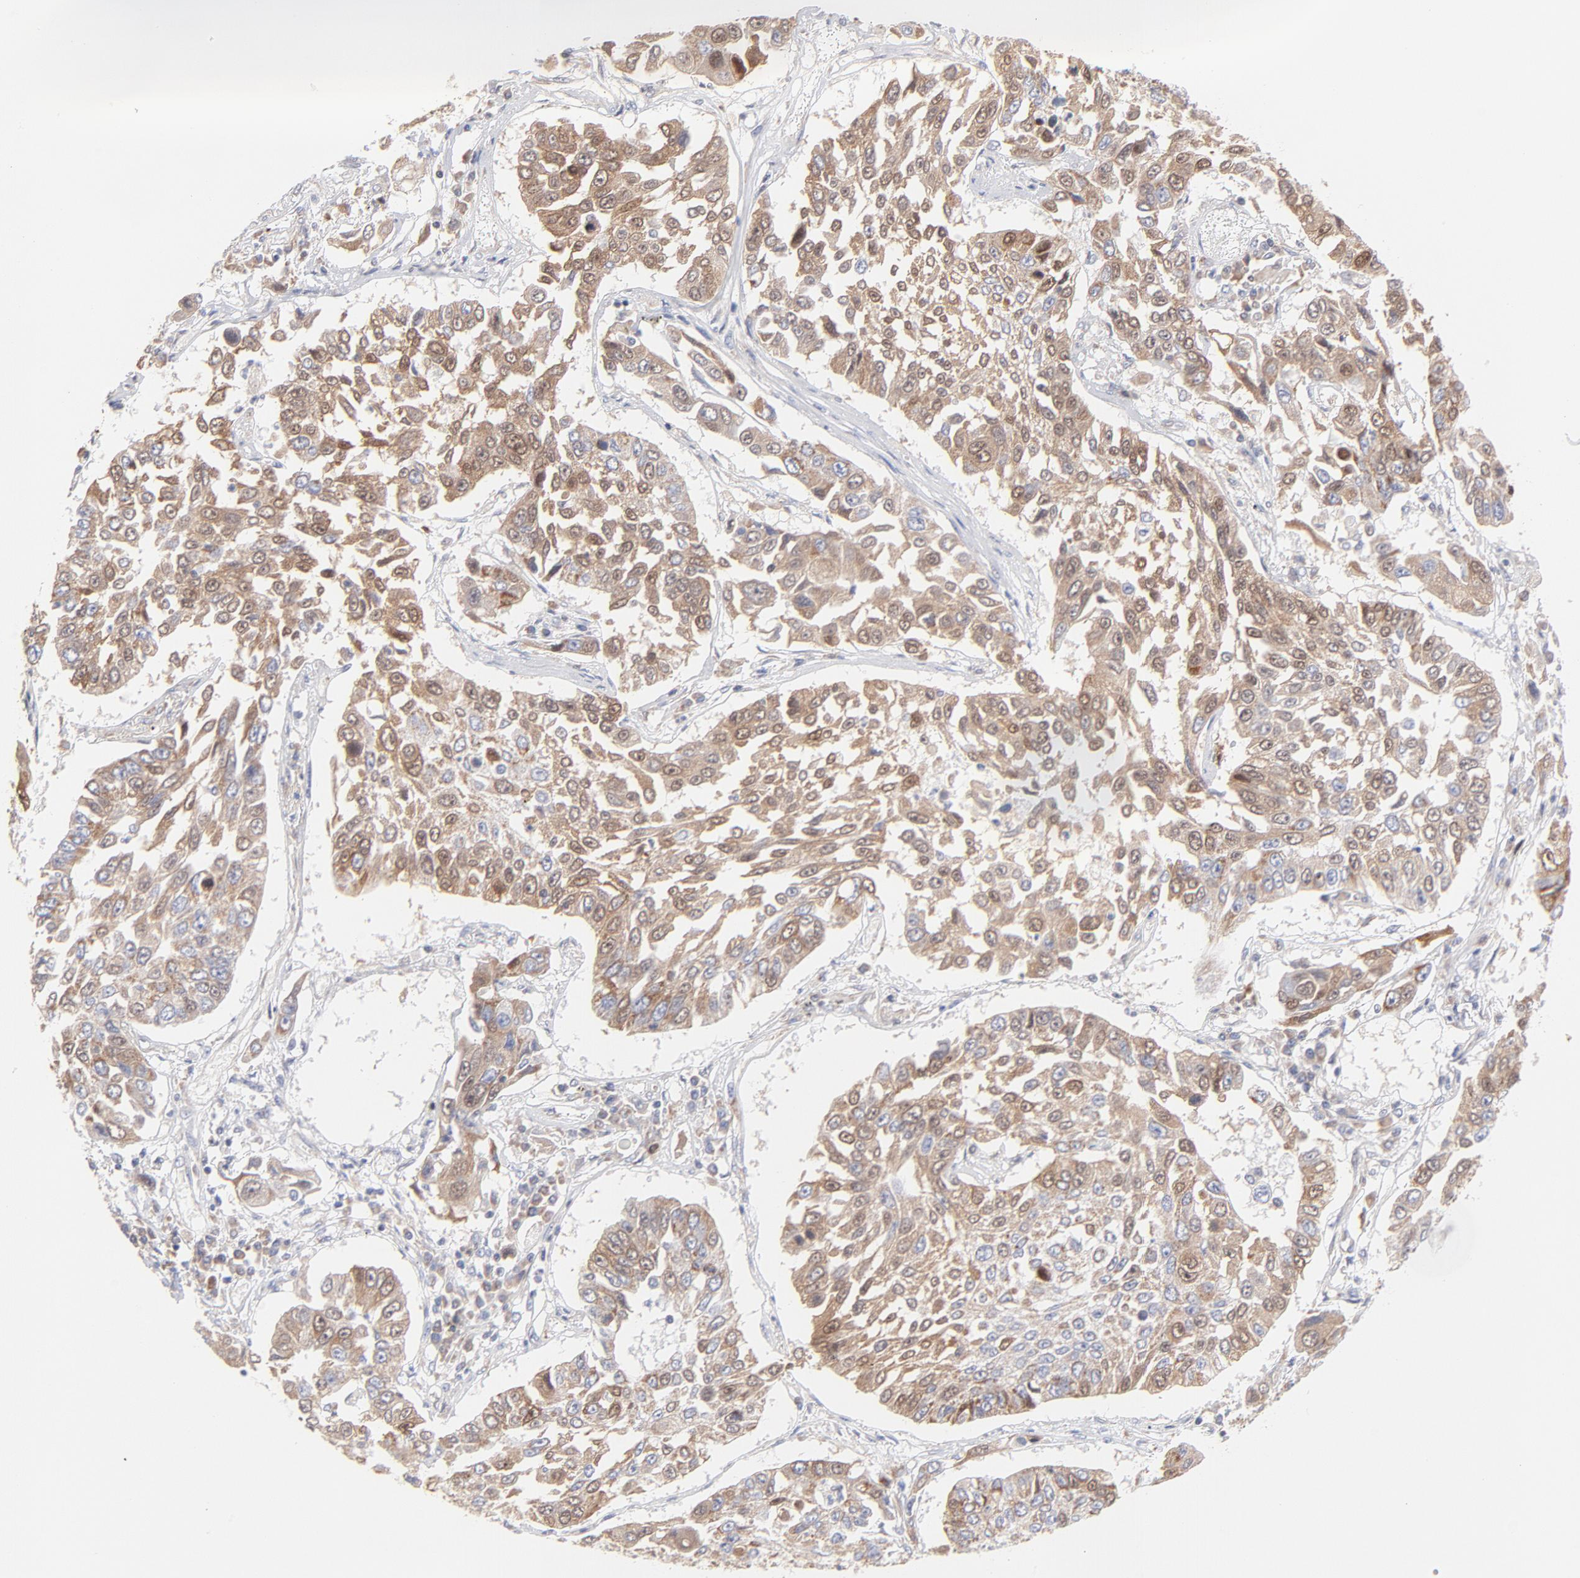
{"staining": {"intensity": "moderate", "quantity": ">75%", "location": "cytoplasmic/membranous"}, "tissue": "lung cancer", "cell_type": "Tumor cells", "image_type": "cancer", "snomed": [{"axis": "morphology", "description": "Squamous cell carcinoma, NOS"}, {"axis": "topography", "description": "Lung"}], "caption": "IHC histopathology image of neoplastic tissue: human lung cancer (squamous cell carcinoma) stained using immunohistochemistry shows medium levels of moderate protein expression localized specifically in the cytoplasmic/membranous of tumor cells, appearing as a cytoplasmic/membranous brown color.", "gene": "TIMM8A", "patient": {"sex": "male", "age": 71}}